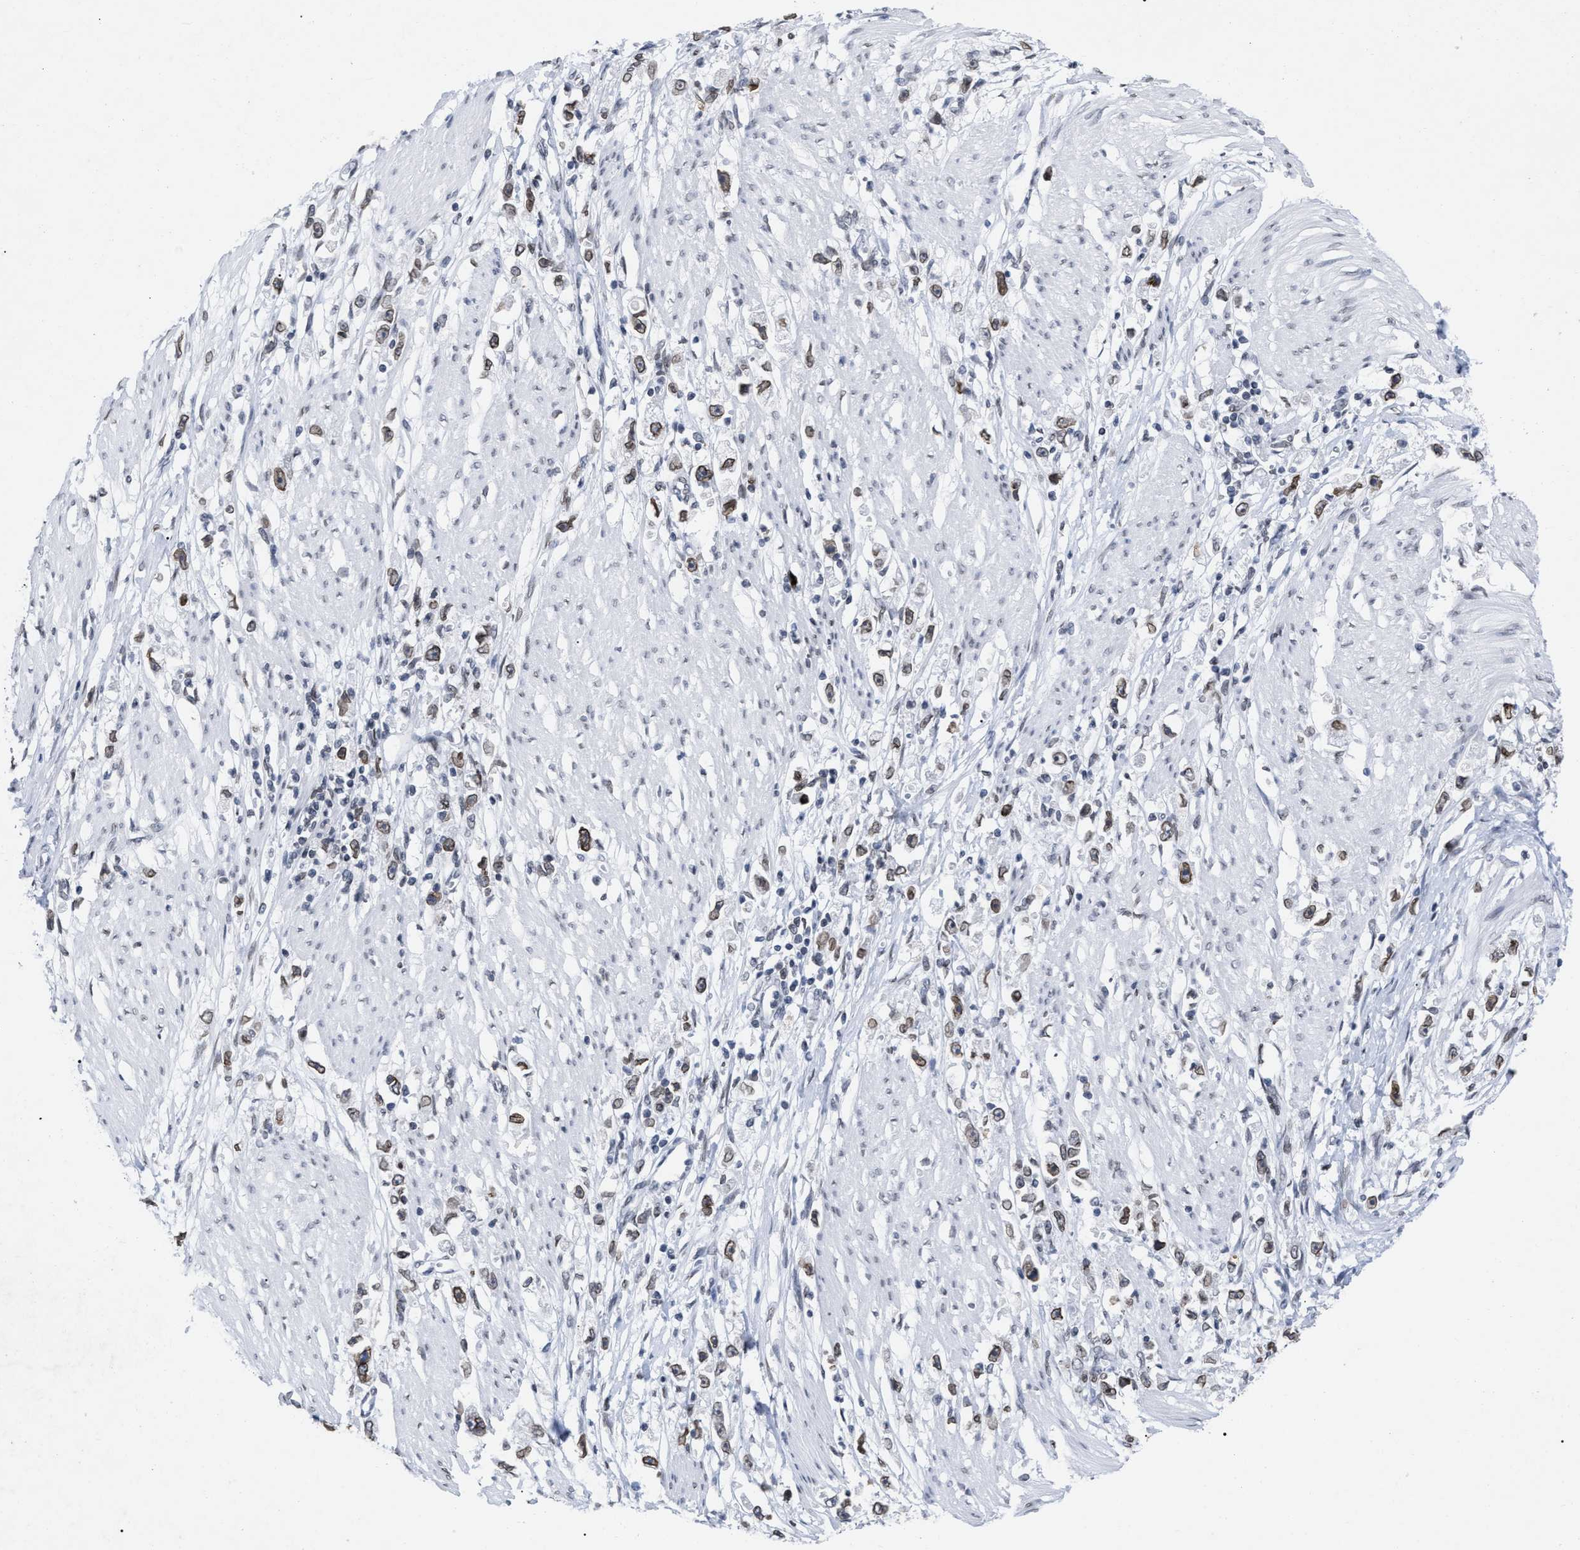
{"staining": {"intensity": "moderate", "quantity": "25%-75%", "location": "cytoplasmic/membranous,nuclear"}, "tissue": "stomach cancer", "cell_type": "Tumor cells", "image_type": "cancer", "snomed": [{"axis": "morphology", "description": "Adenocarcinoma, NOS"}, {"axis": "topography", "description": "Stomach"}], "caption": "Human stomach cancer (adenocarcinoma) stained with a protein marker reveals moderate staining in tumor cells.", "gene": "TPR", "patient": {"sex": "female", "age": 59}}